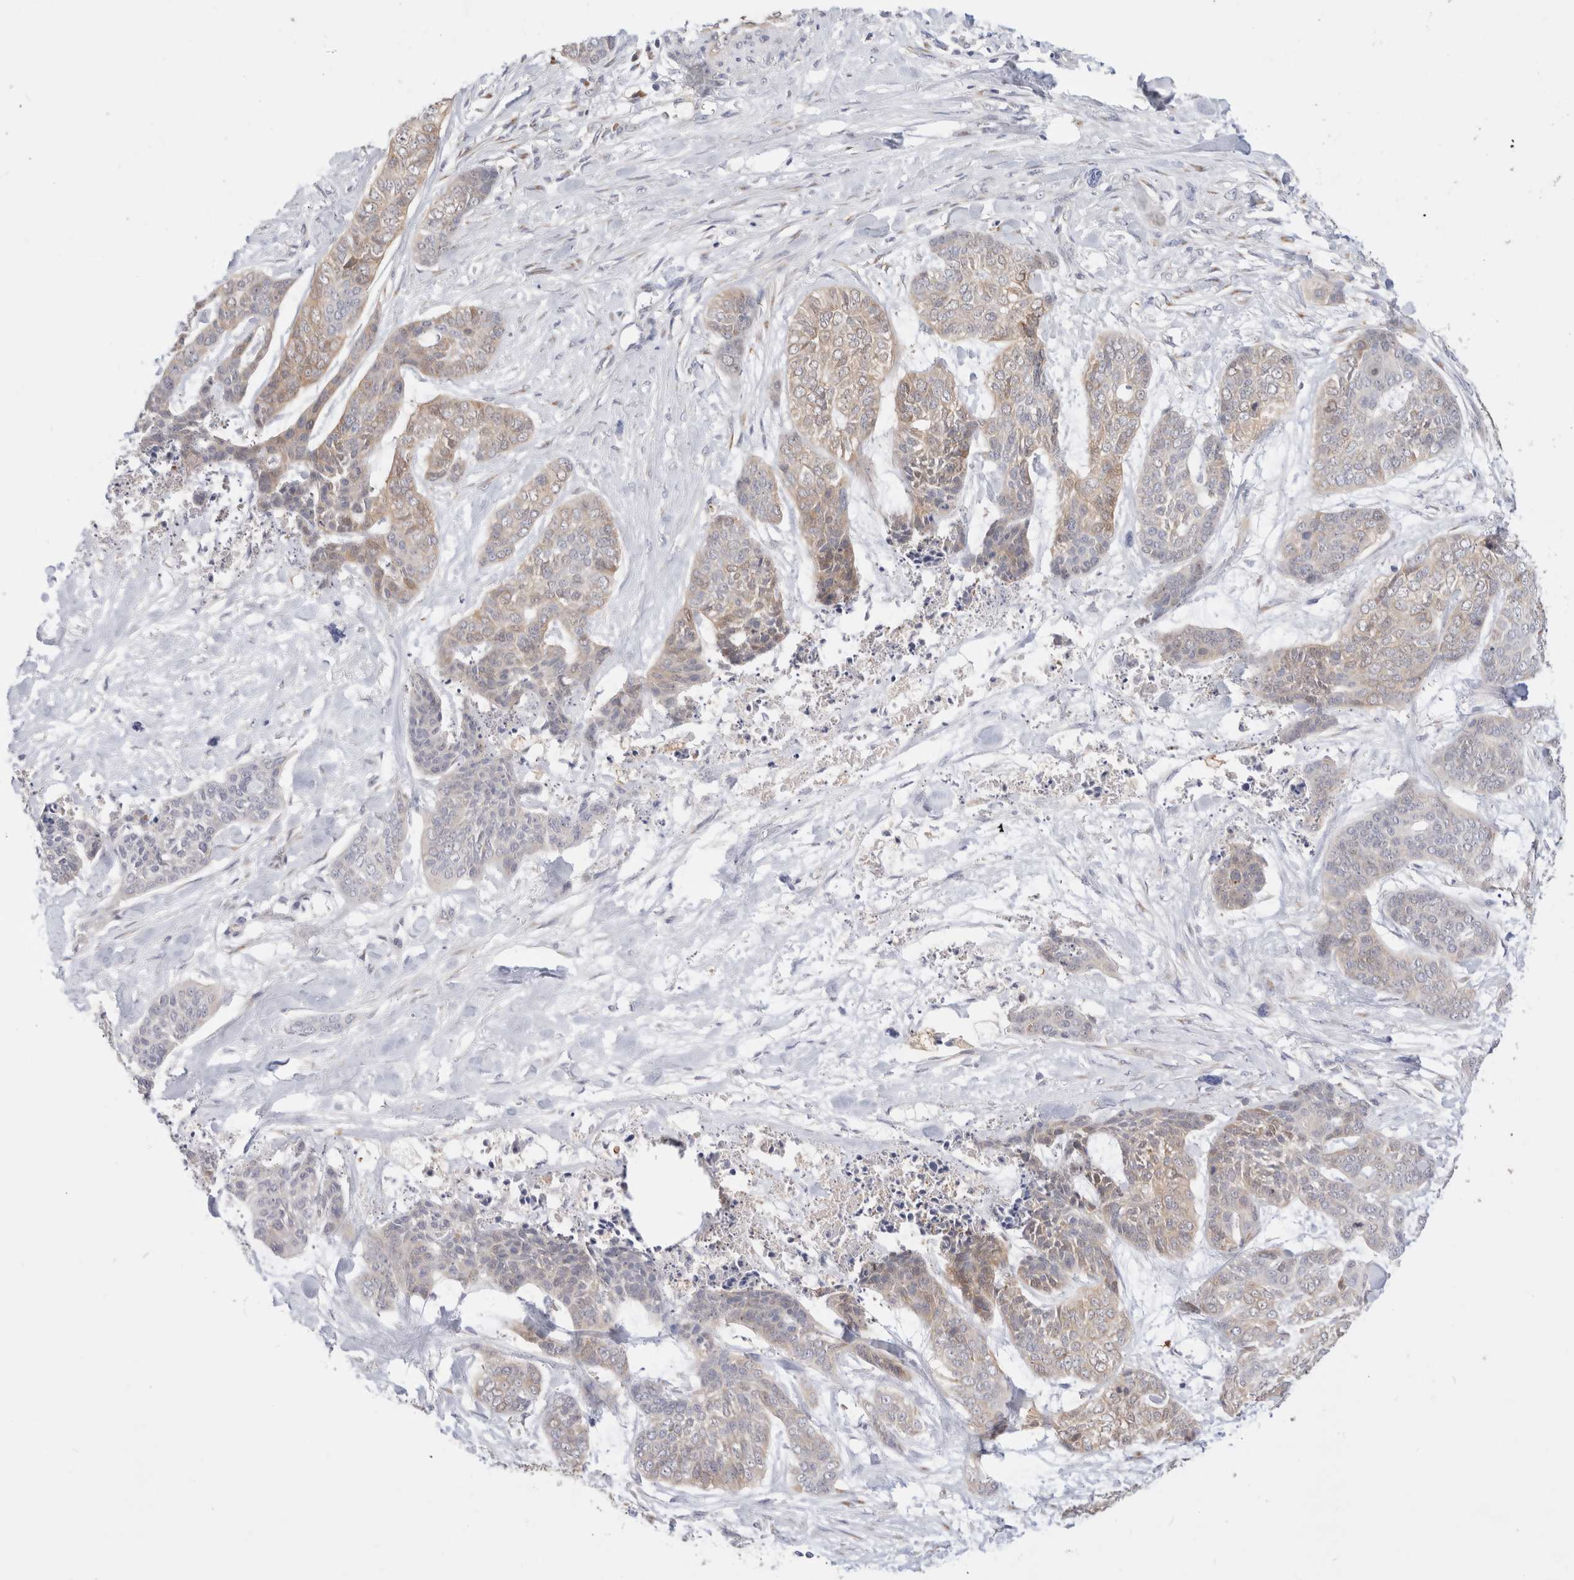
{"staining": {"intensity": "weak", "quantity": "<25%", "location": "cytoplasmic/membranous"}, "tissue": "skin cancer", "cell_type": "Tumor cells", "image_type": "cancer", "snomed": [{"axis": "morphology", "description": "Basal cell carcinoma"}, {"axis": "topography", "description": "Skin"}], "caption": "High power microscopy image of an immunohistochemistry (IHC) histopathology image of skin cancer (basal cell carcinoma), revealing no significant staining in tumor cells. The staining was performed using DAB (3,3'-diaminobenzidine) to visualize the protein expression in brown, while the nuclei were stained in blue with hematoxylin (Magnification: 20x).", "gene": "EFCAB13", "patient": {"sex": "female", "age": 64}}